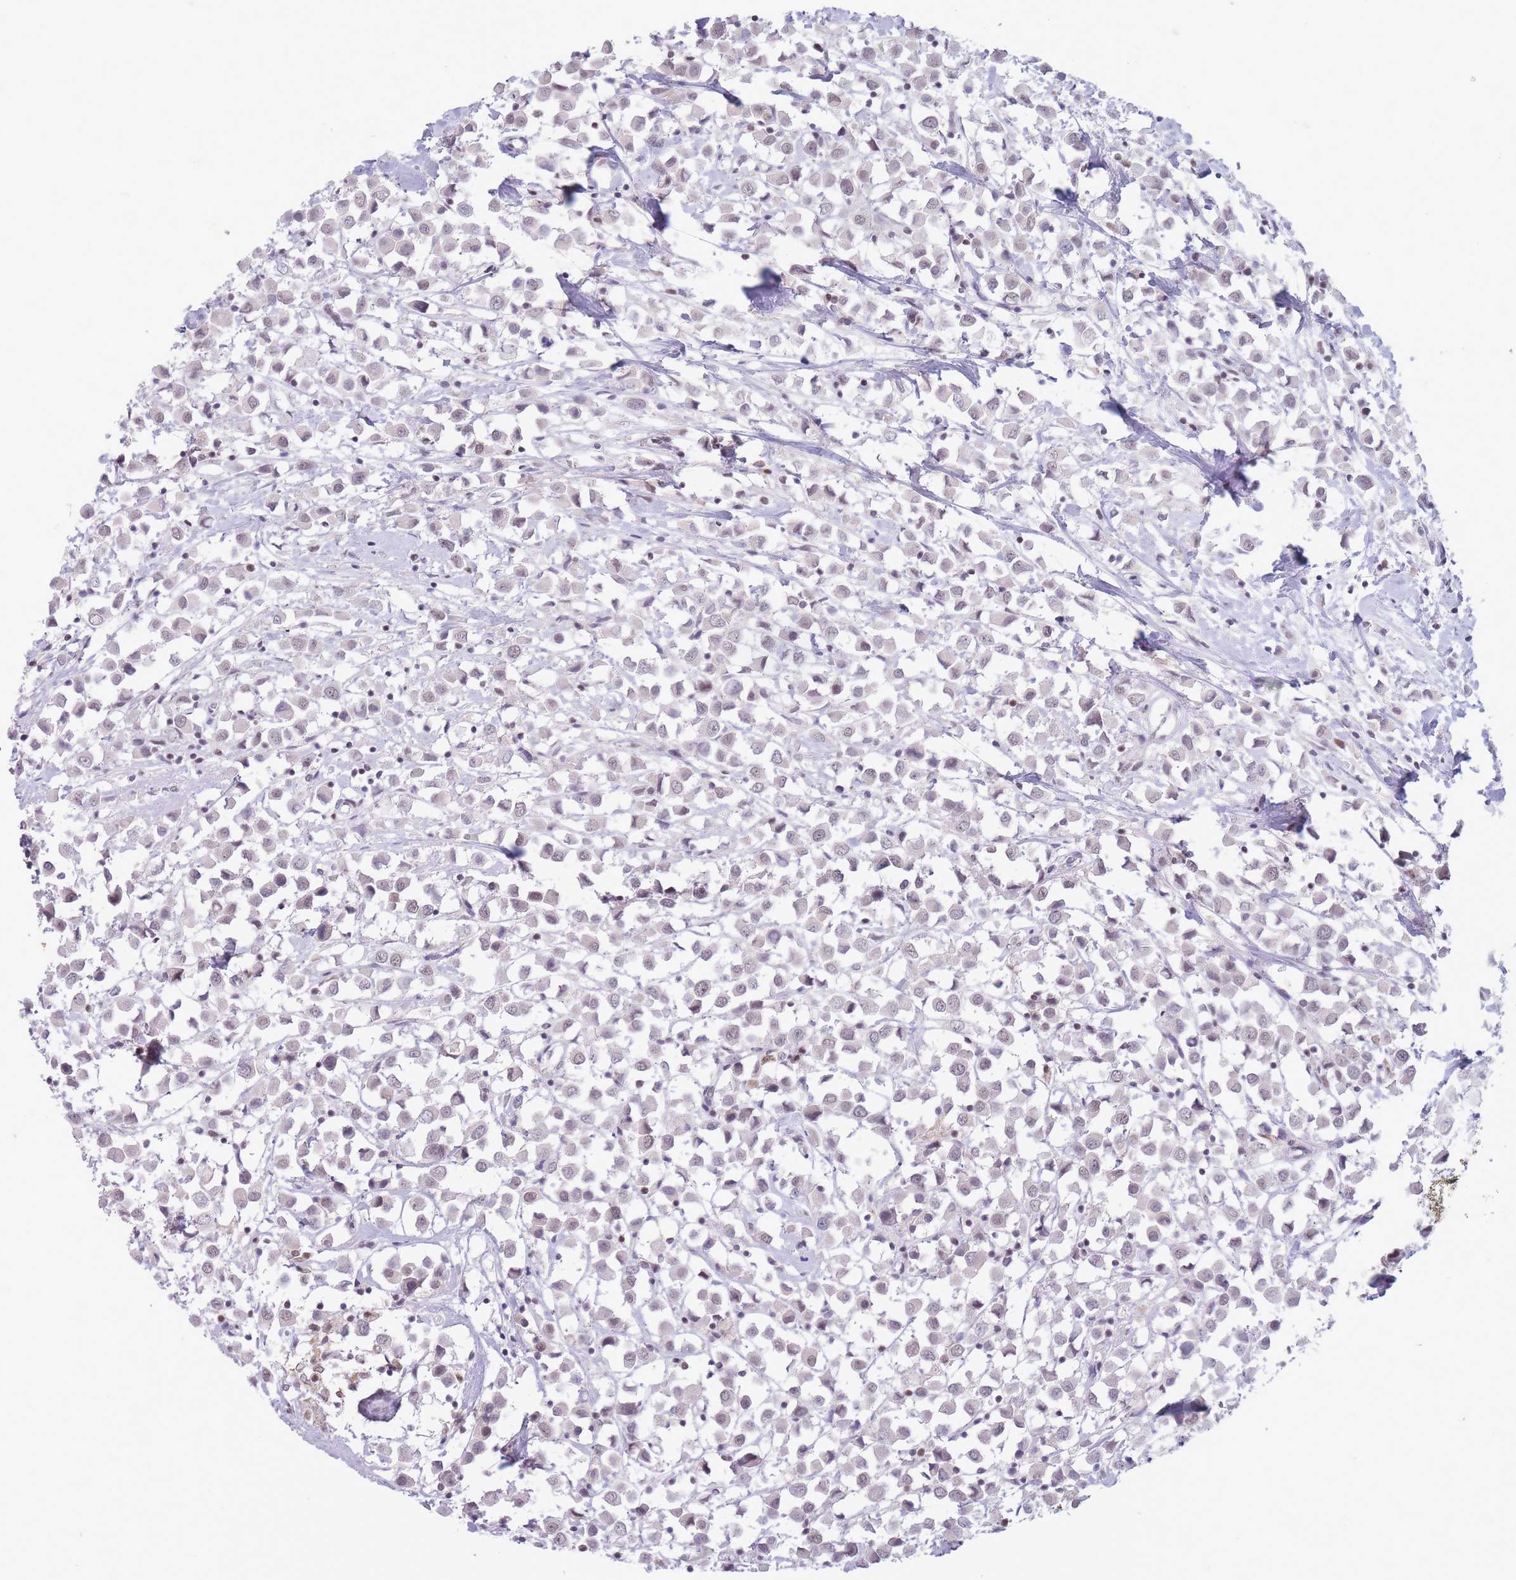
{"staining": {"intensity": "negative", "quantity": "none", "location": "none"}, "tissue": "breast cancer", "cell_type": "Tumor cells", "image_type": "cancer", "snomed": [{"axis": "morphology", "description": "Duct carcinoma"}, {"axis": "topography", "description": "Breast"}], "caption": "This is an IHC photomicrograph of intraductal carcinoma (breast). There is no expression in tumor cells.", "gene": "ARID3B", "patient": {"sex": "female", "age": 61}}